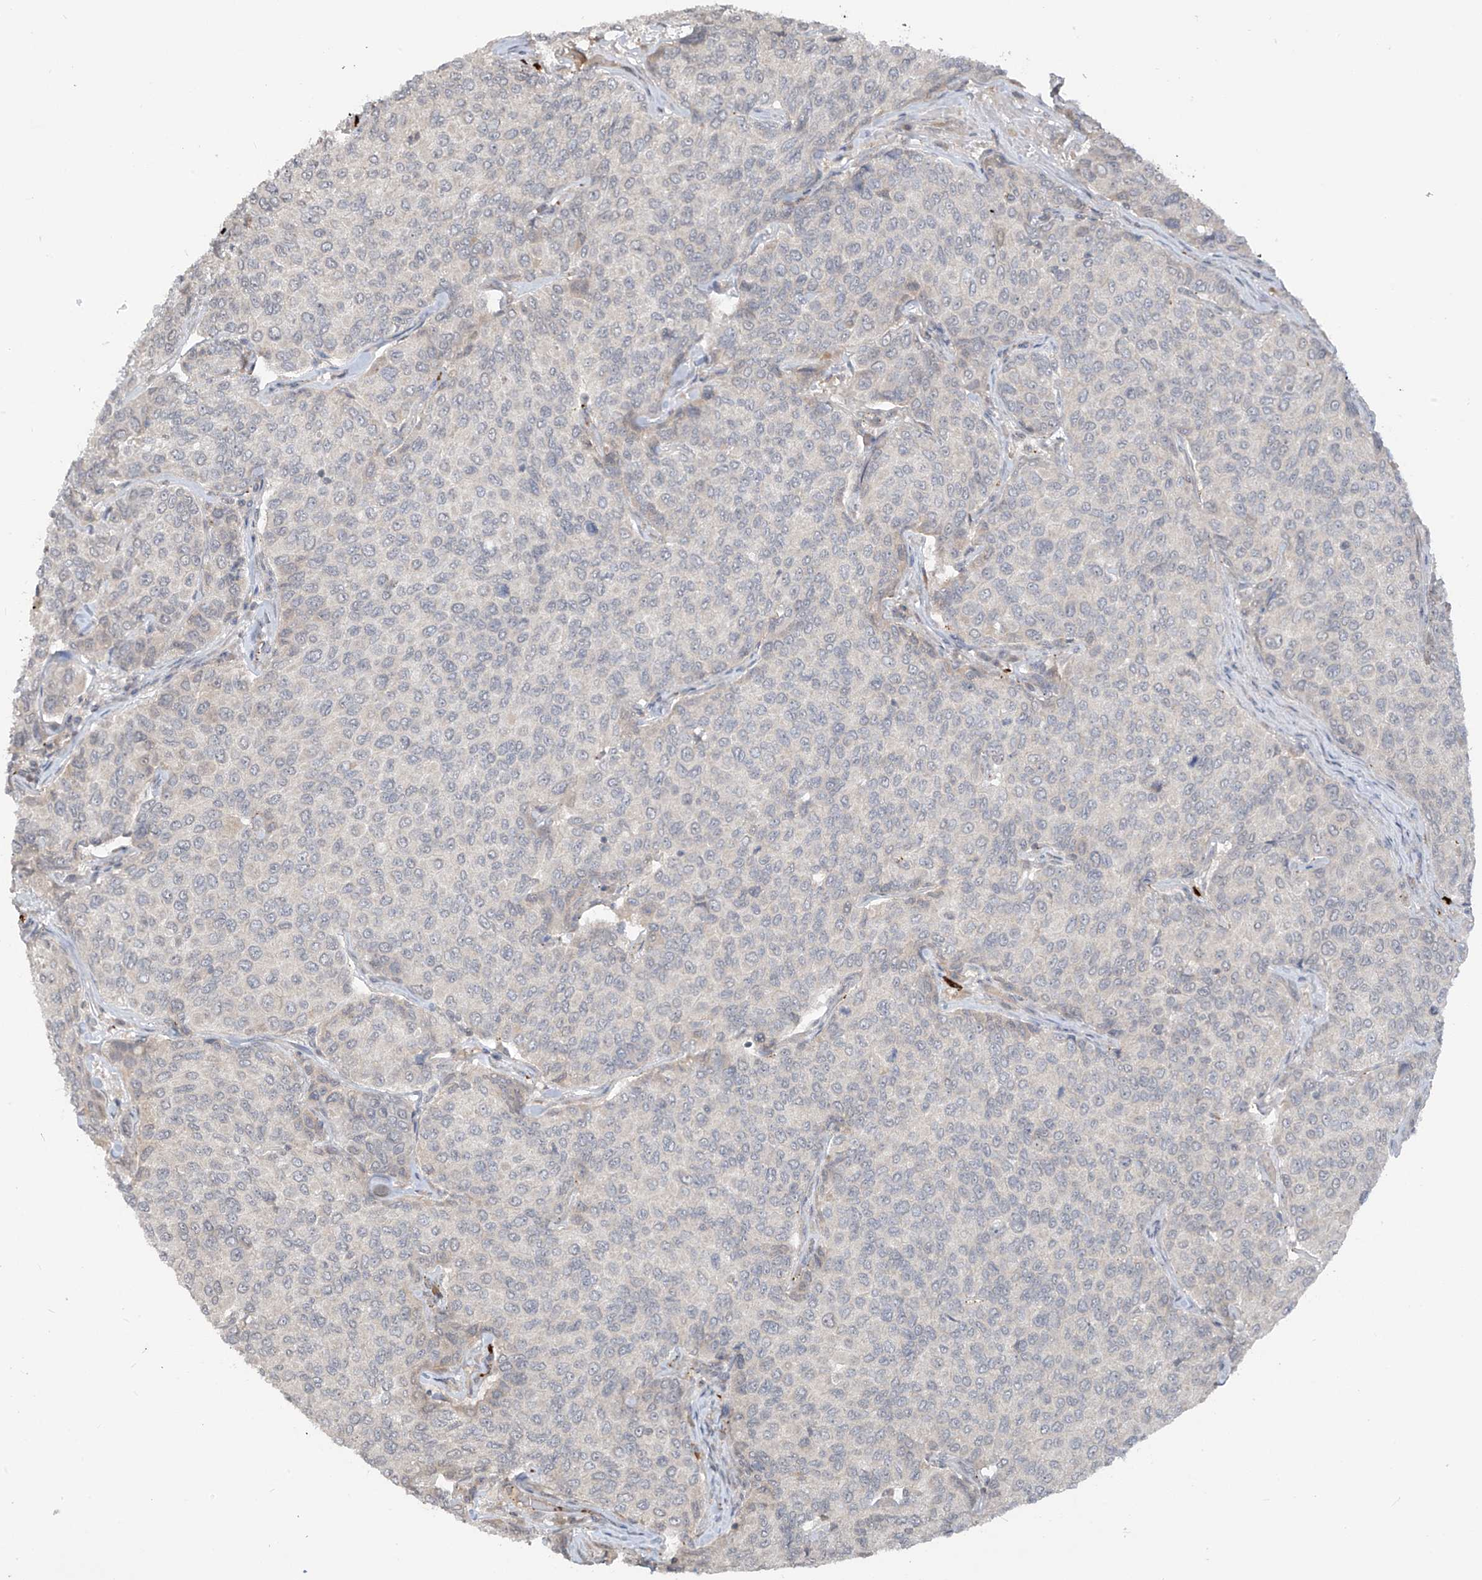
{"staining": {"intensity": "negative", "quantity": "none", "location": "none"}, "tissue": "breast cancer", "cell_type": "Tumor cells", "image_type": "cancer", "snomed": [{"axis": "morphology", "description": "Duct carcinoma"}, {"axis": "topography", "description": "Breast"}], "caption": "IHC of human breast cancer (intraductal carcinoma) shows no expression in tumor cells.", "gene": "DGKQ", "patient": {"sex": "female", "age": 55}}